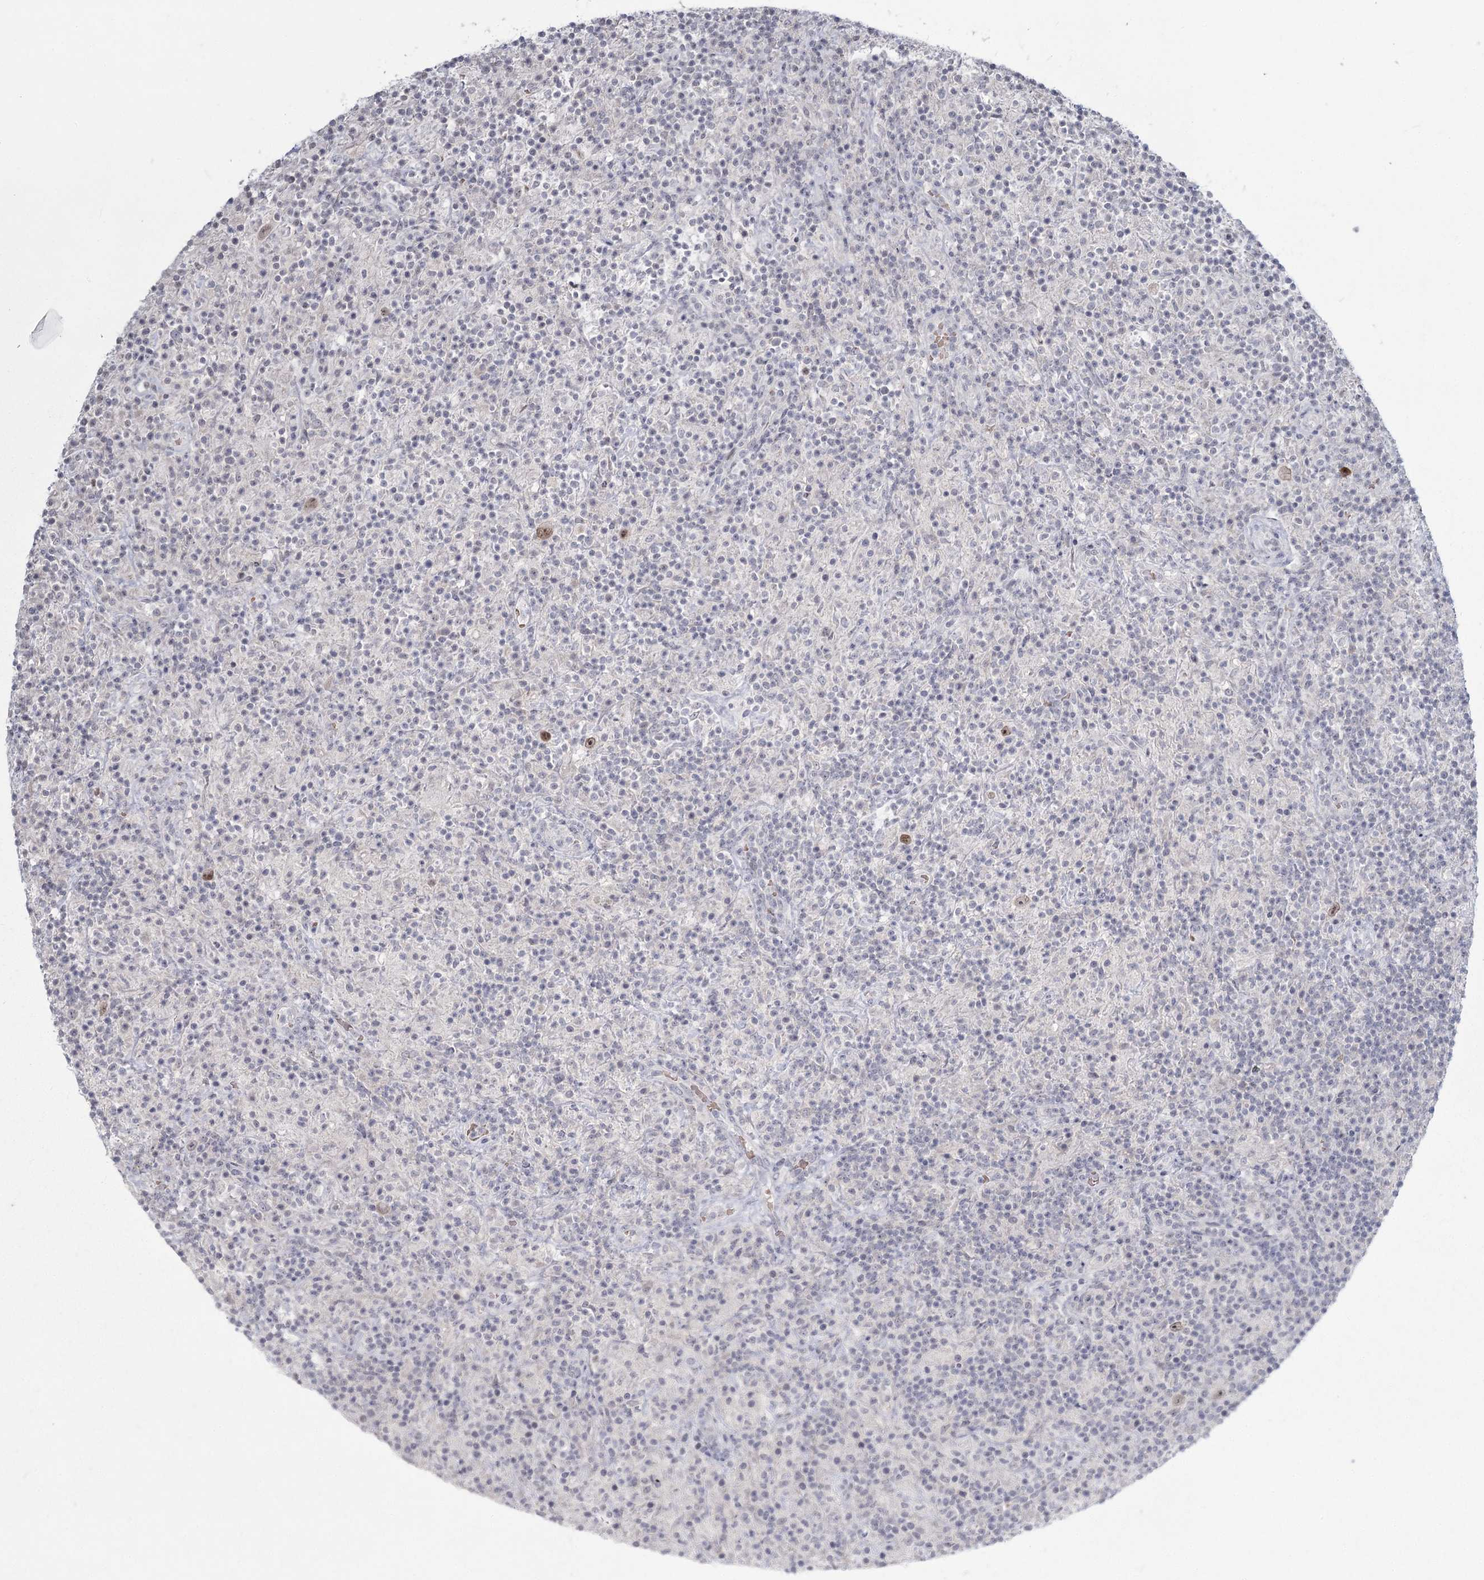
{"staining": {"intensity": "weak", "quantity": ">75%", "location": "nuclear"}, "tissue": "lymphoma", "cell_type": "Tumor cells", "image_type": "cancer", "snomed": [{"axis": "morphology", "description": "Hodgkin's disease, NOS"}, {"axis": "topography", "description": "Lymph node"}], "caption": "The photomicrograph reveals staining of Hodgkin's disease, revealing weak nuclear protein expression (brown color) within tumor cells. (DAB (3,3'-diaminobenzidine) IHC with brightfield microscopy, high magnification).", "gene": "LY6G5C", "patient": {"sex": "male", "age": 70}}